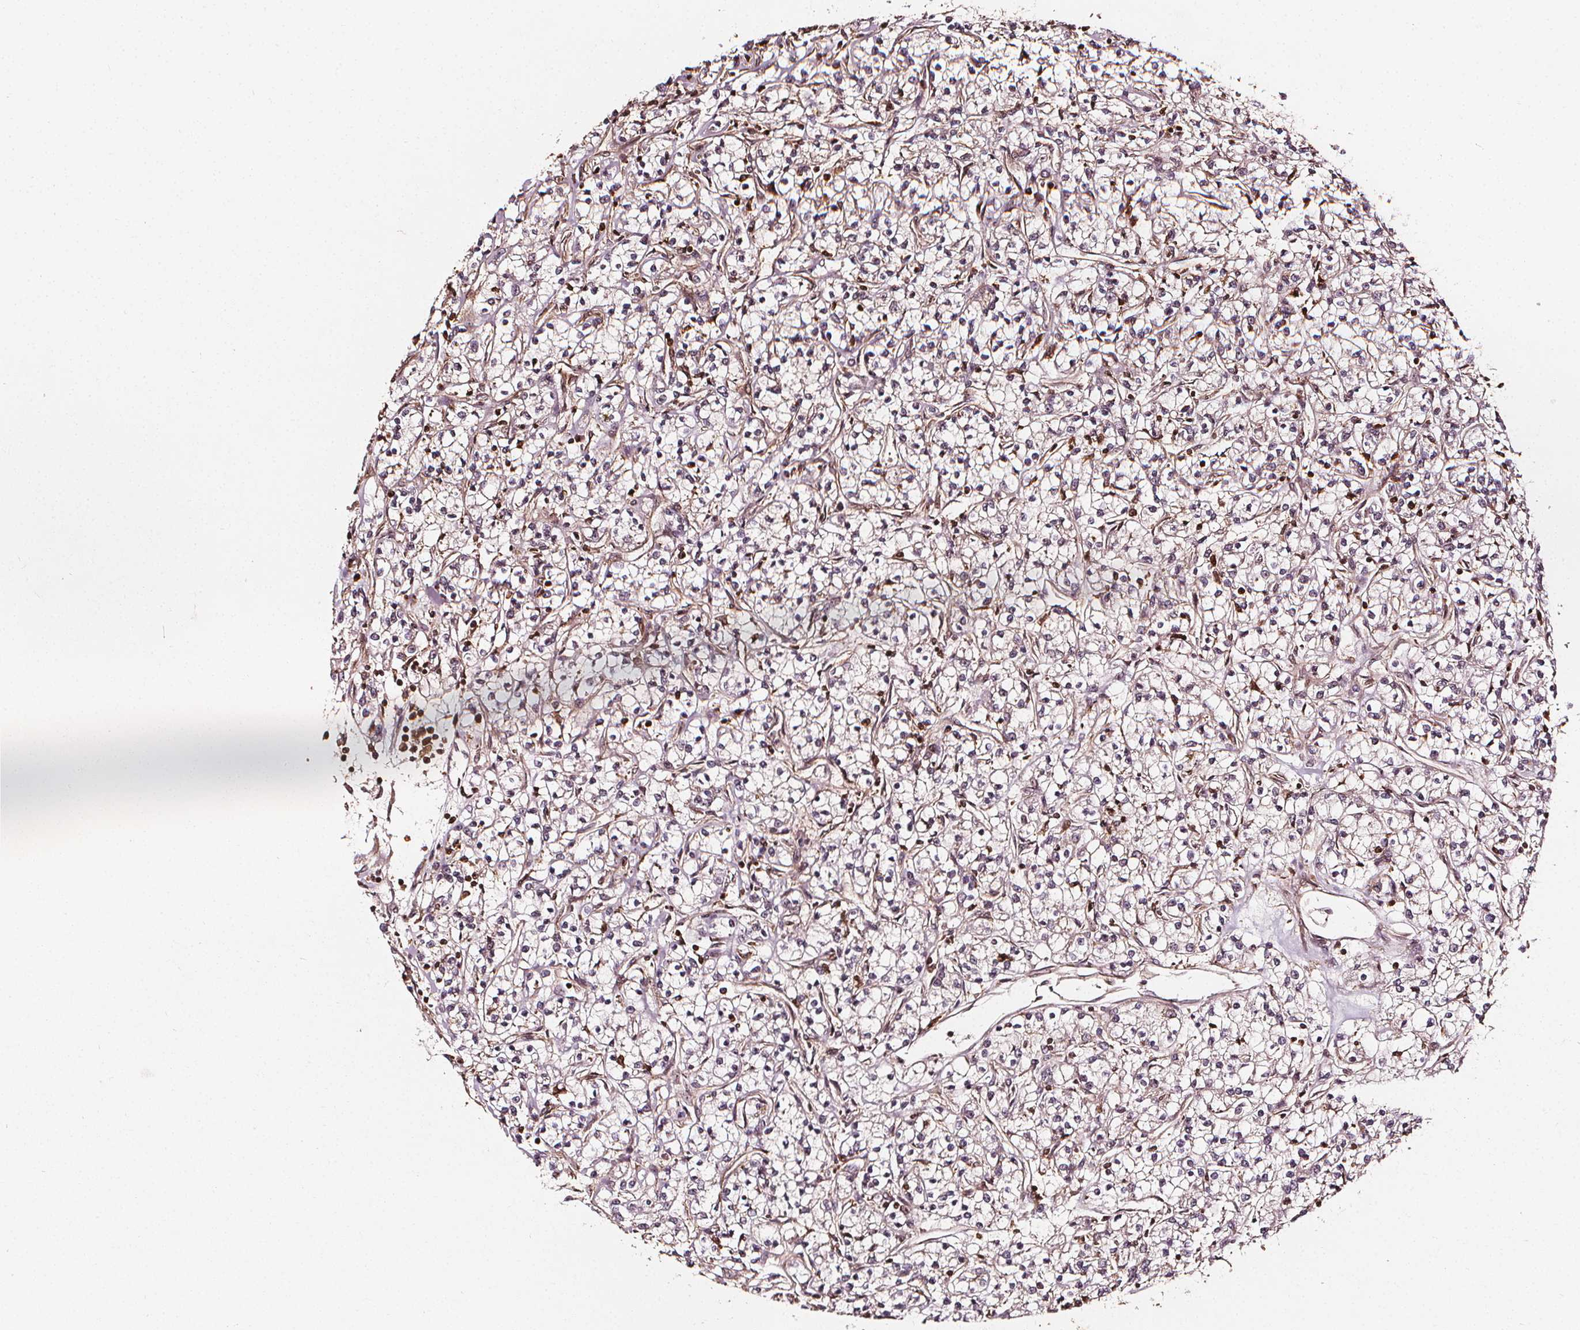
{"staining": {"intensity": "strong", "quantity": "25%-75%", "location": "nuclear"}, "tissue": "renal cancer", "cell_type": "Tumor cells", "image_type": "cancer", "snomed": [{"axis": "morphology", "description": "Adenocarcinoma, NOS"}, {"axis": "topography", "description": "Kidney"}], "caption": "Protein expression analysis of human renal cancer reveals strong nuclear staining in approximately 25%-75% of tumor cells.", "gene": "EXOSC9", "patient": {"sex": "female", "age": 59}}